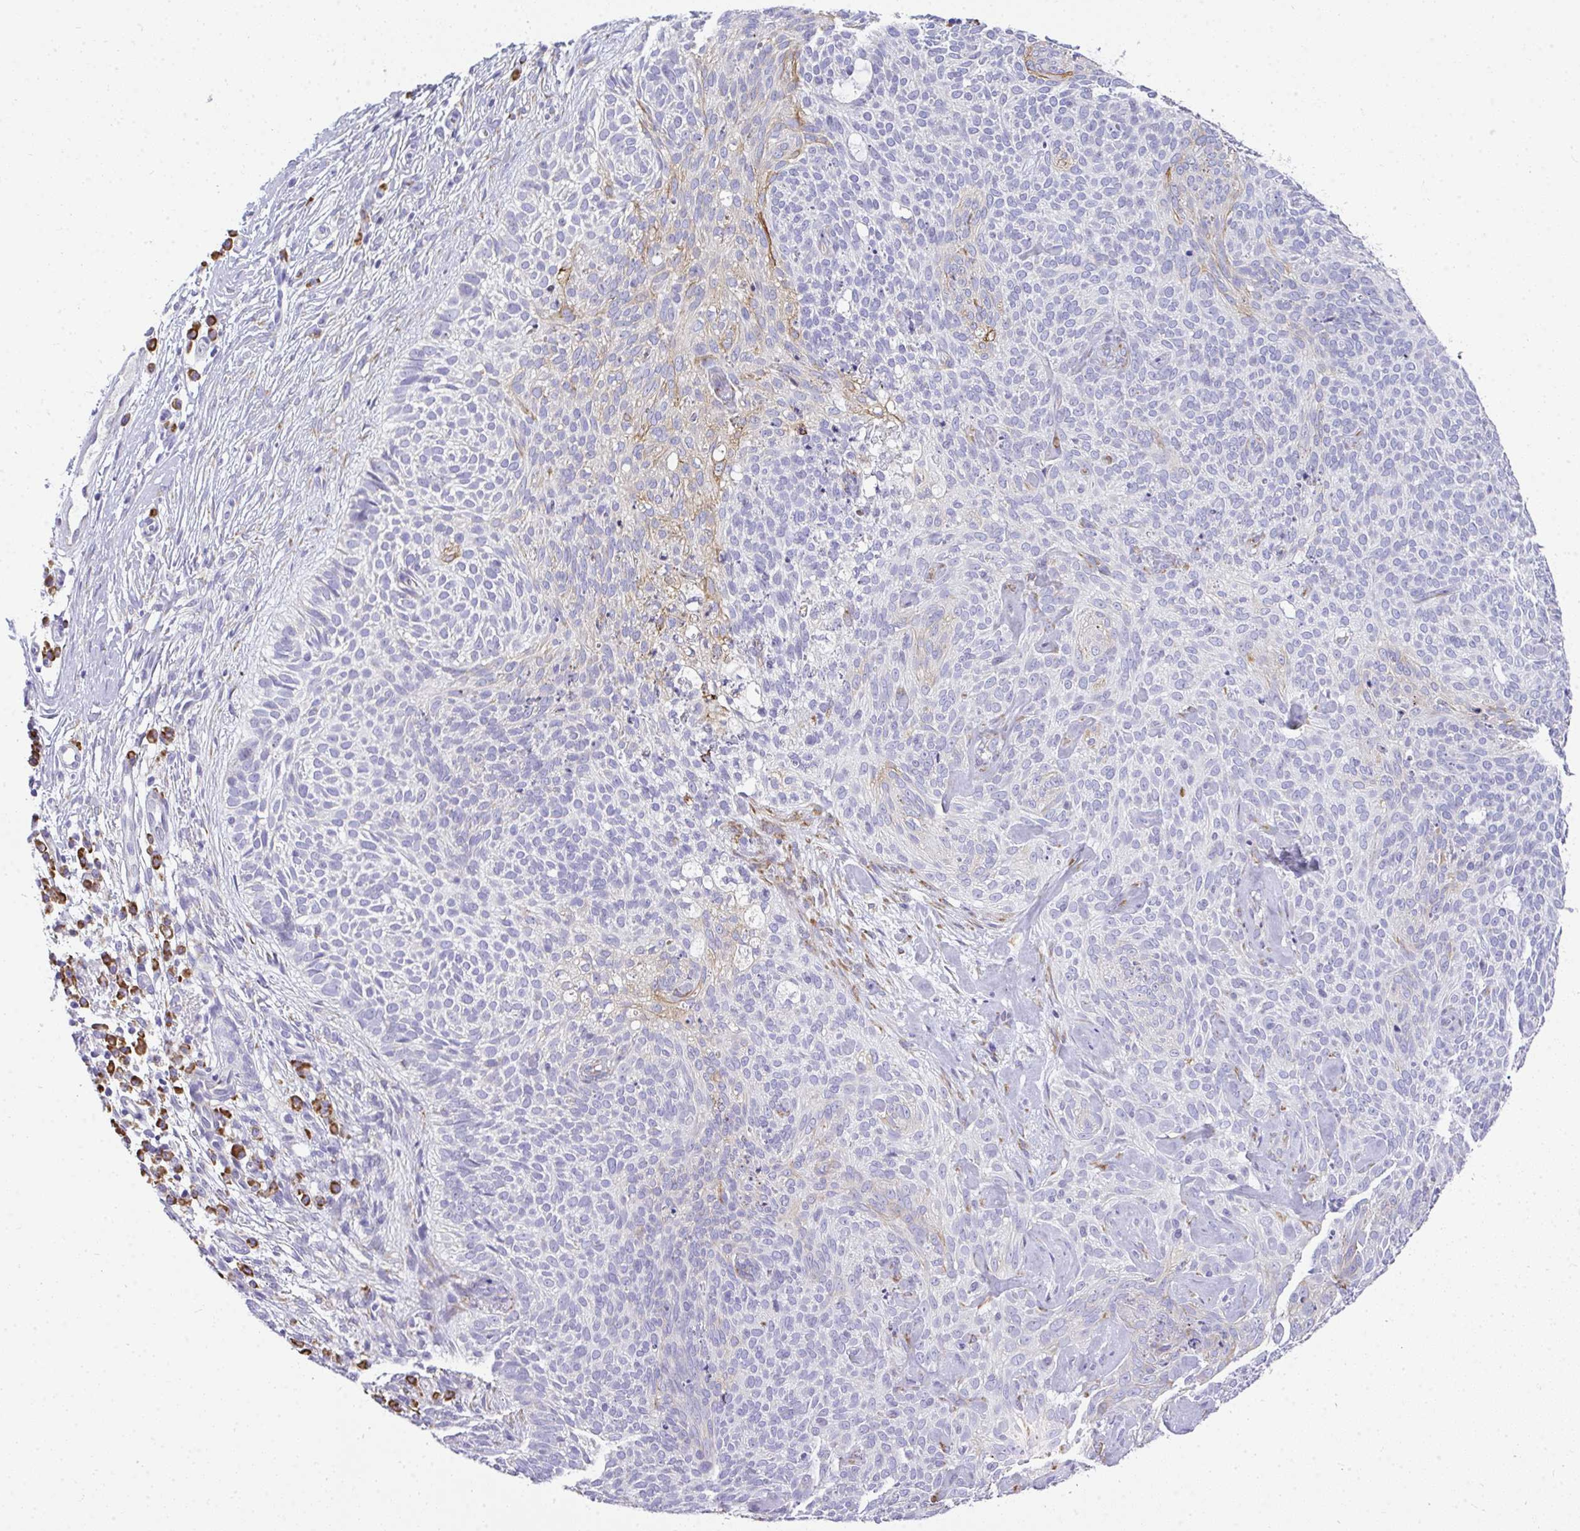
{"staining": {"intensity": "negative", "quantity": "none", "location": "none"}, "tissue": "skin cancer", "cell_type": "Tumor cells", "image_type": "cancer", "snomed": [{"axis": "morphology", "description": "Basal cell carcinoma"}, {"axis": "topography", "description": "Skin"}, {"axis": "topography", "description": "Skin of face"}], "caption": "This photomicrograph is of skin basal cell carcinoma stained with immunohistochemistry (IHC) to label a protein in brown with the nuclei are counter-stained blue. There is no positivity in tumor cells.", "gene": "ADRA2C", "patient": {"sex": "female", "age": 82}}